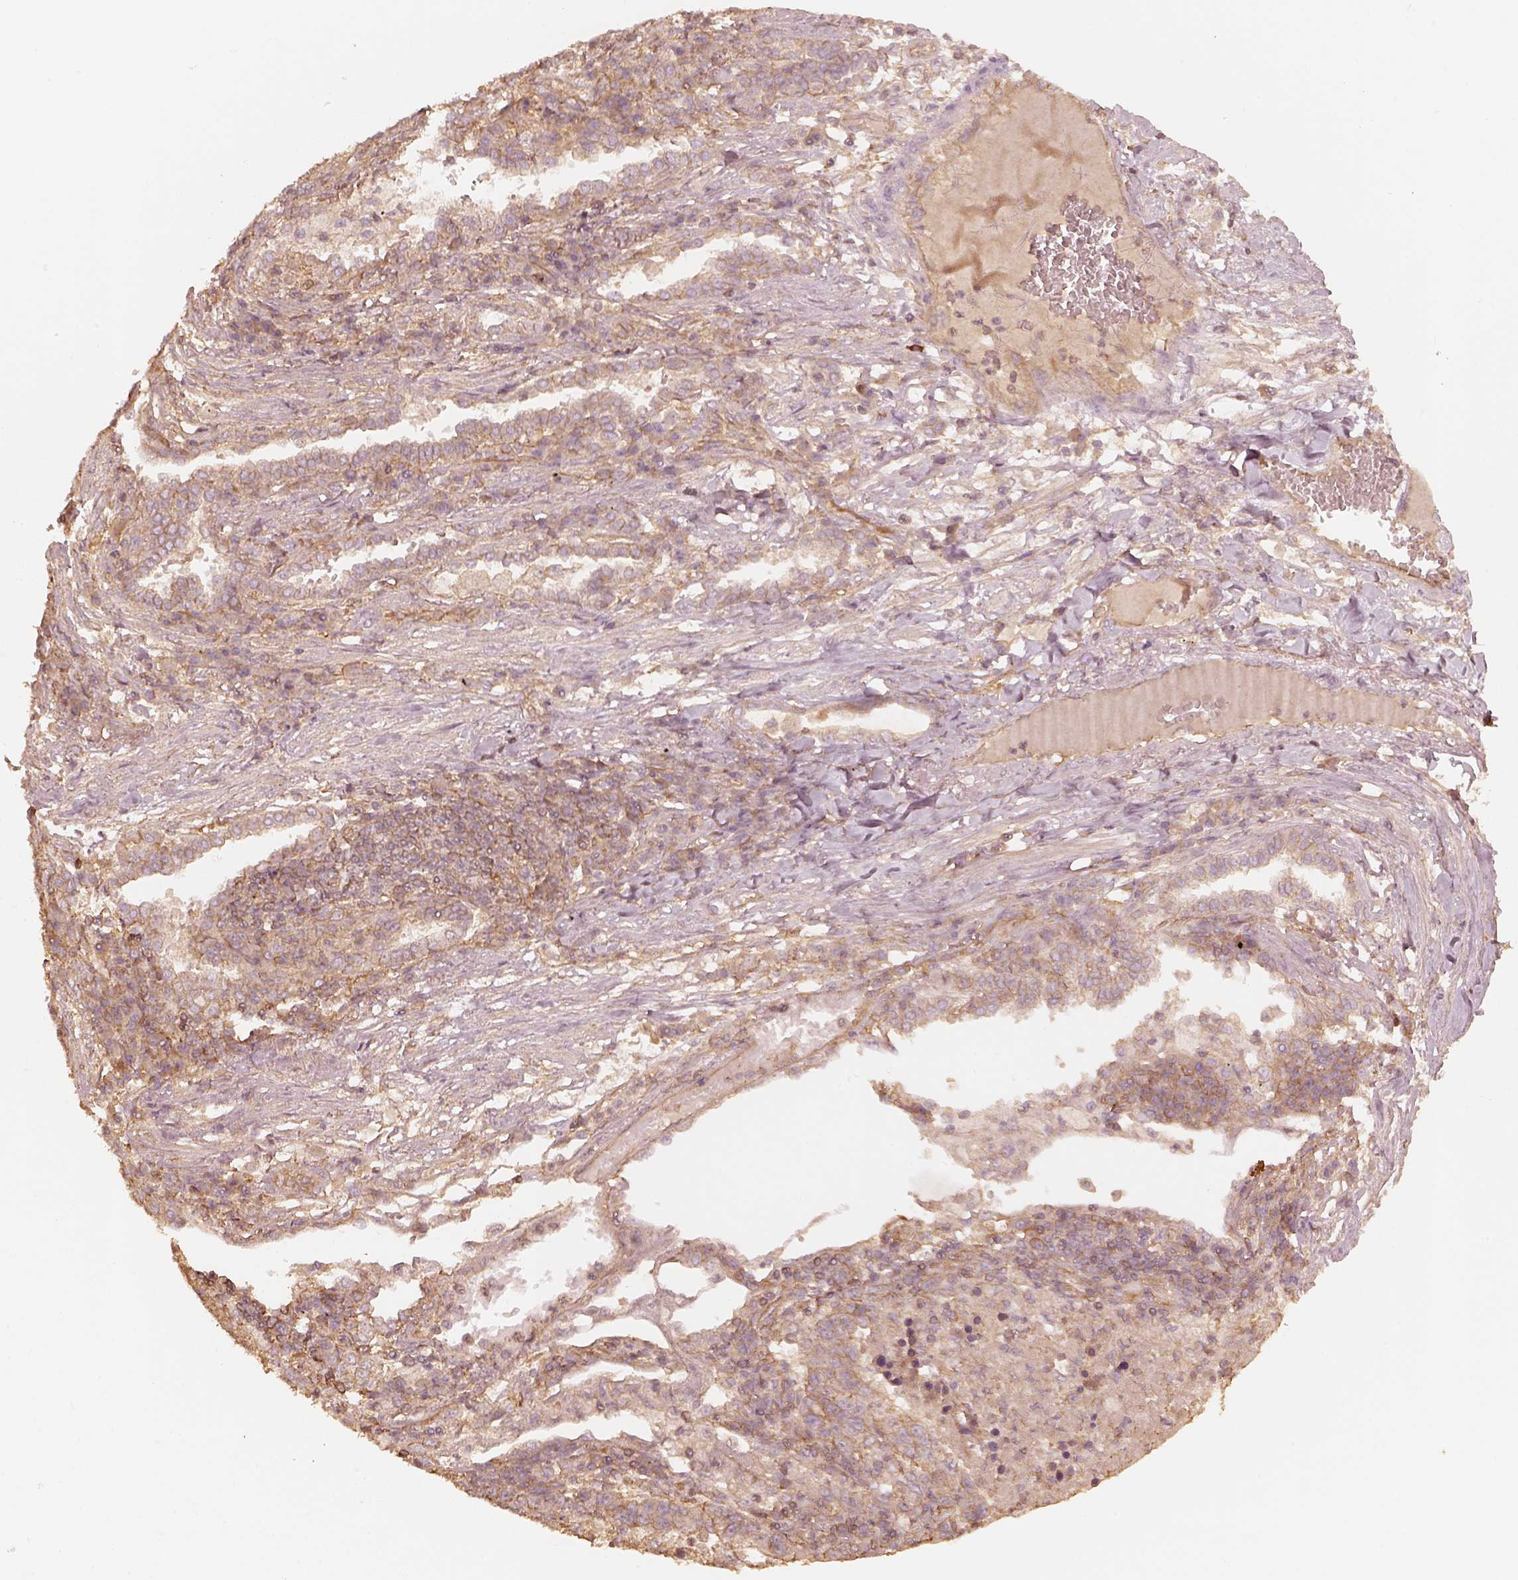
{"staining": {"intensity": "moderate", "quantity": "25%-75%", "location": "cytoplasmic/membranous"}, "tissue": "lung cancer", "cell_type": "Tumor cells", "image_type": "cancer", "snomed": [{"axis": "morphology", "description": "Adenocarcinoma, NOS"}, {"axis": "topography", "description": "Lung"}], "caption": "A high-resolution micrograph shows immunohistochemistry staining of adenocarcinoma (lung), which exhibits moderate cytoplasmic/membranous expression in approximately 25%-75% of tumor cells.", "gene": "WDR7", "patient": {"sex": "male", "age": 57}}